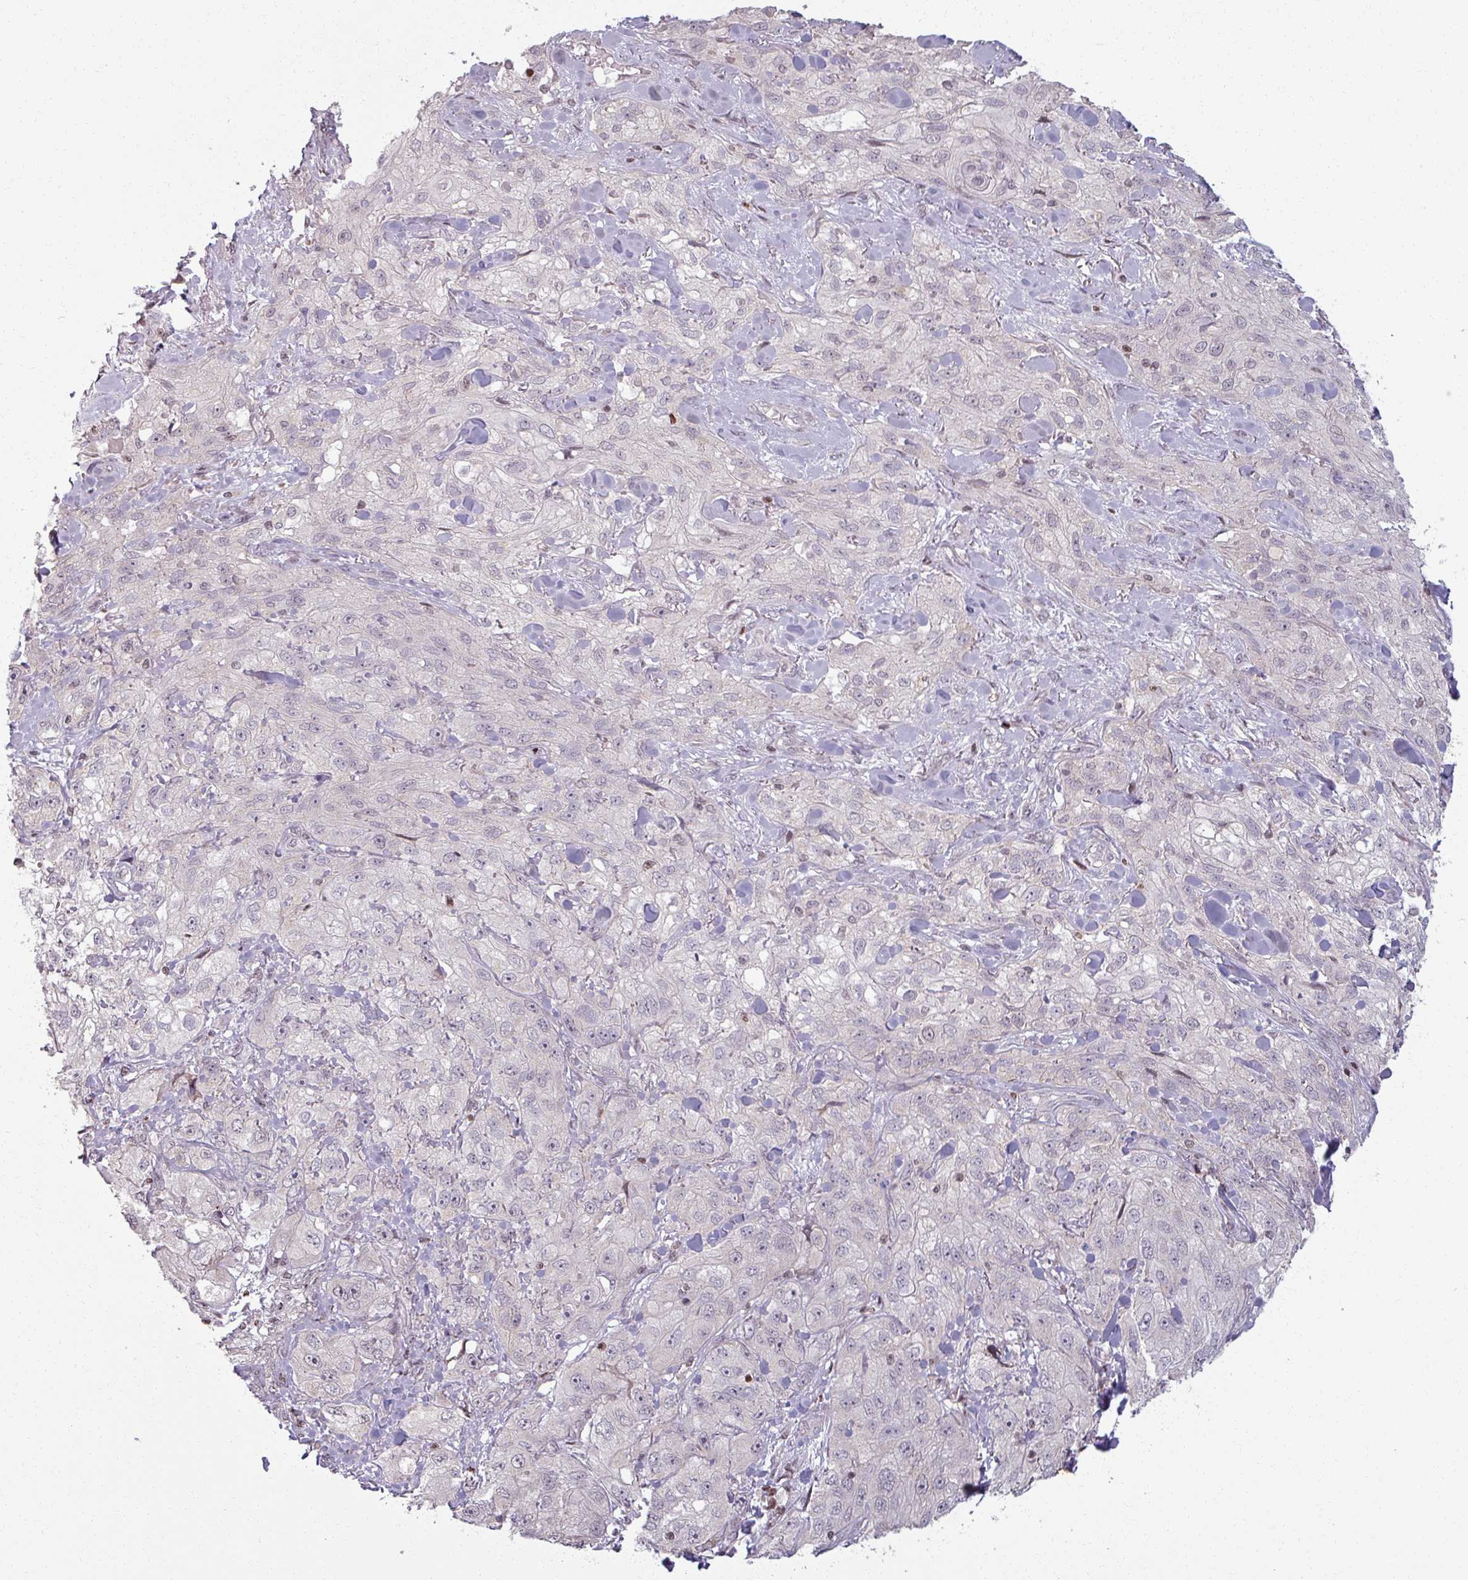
{"staining": {"intensity": "negative", "quantity": "none", "location": "none"}, "tissue": "skin cancer", "cell_type": "Tumor cells", "image_type": "cancer", "snomed": [{"axis": "morphology", "description": "Squamous cell carcinoma, NOS"}, {"axis": "topography", "description": "Skin"}, {"axis": "topography", "description": "Vulva"}], "caption": "Human skin squamous cell carcinoma stained for a protein using immunohistochemistry demonstrates no positivity in tumor cells.", "gene": "NCOR1", "patient": {"sex": "female", "age": 86}}